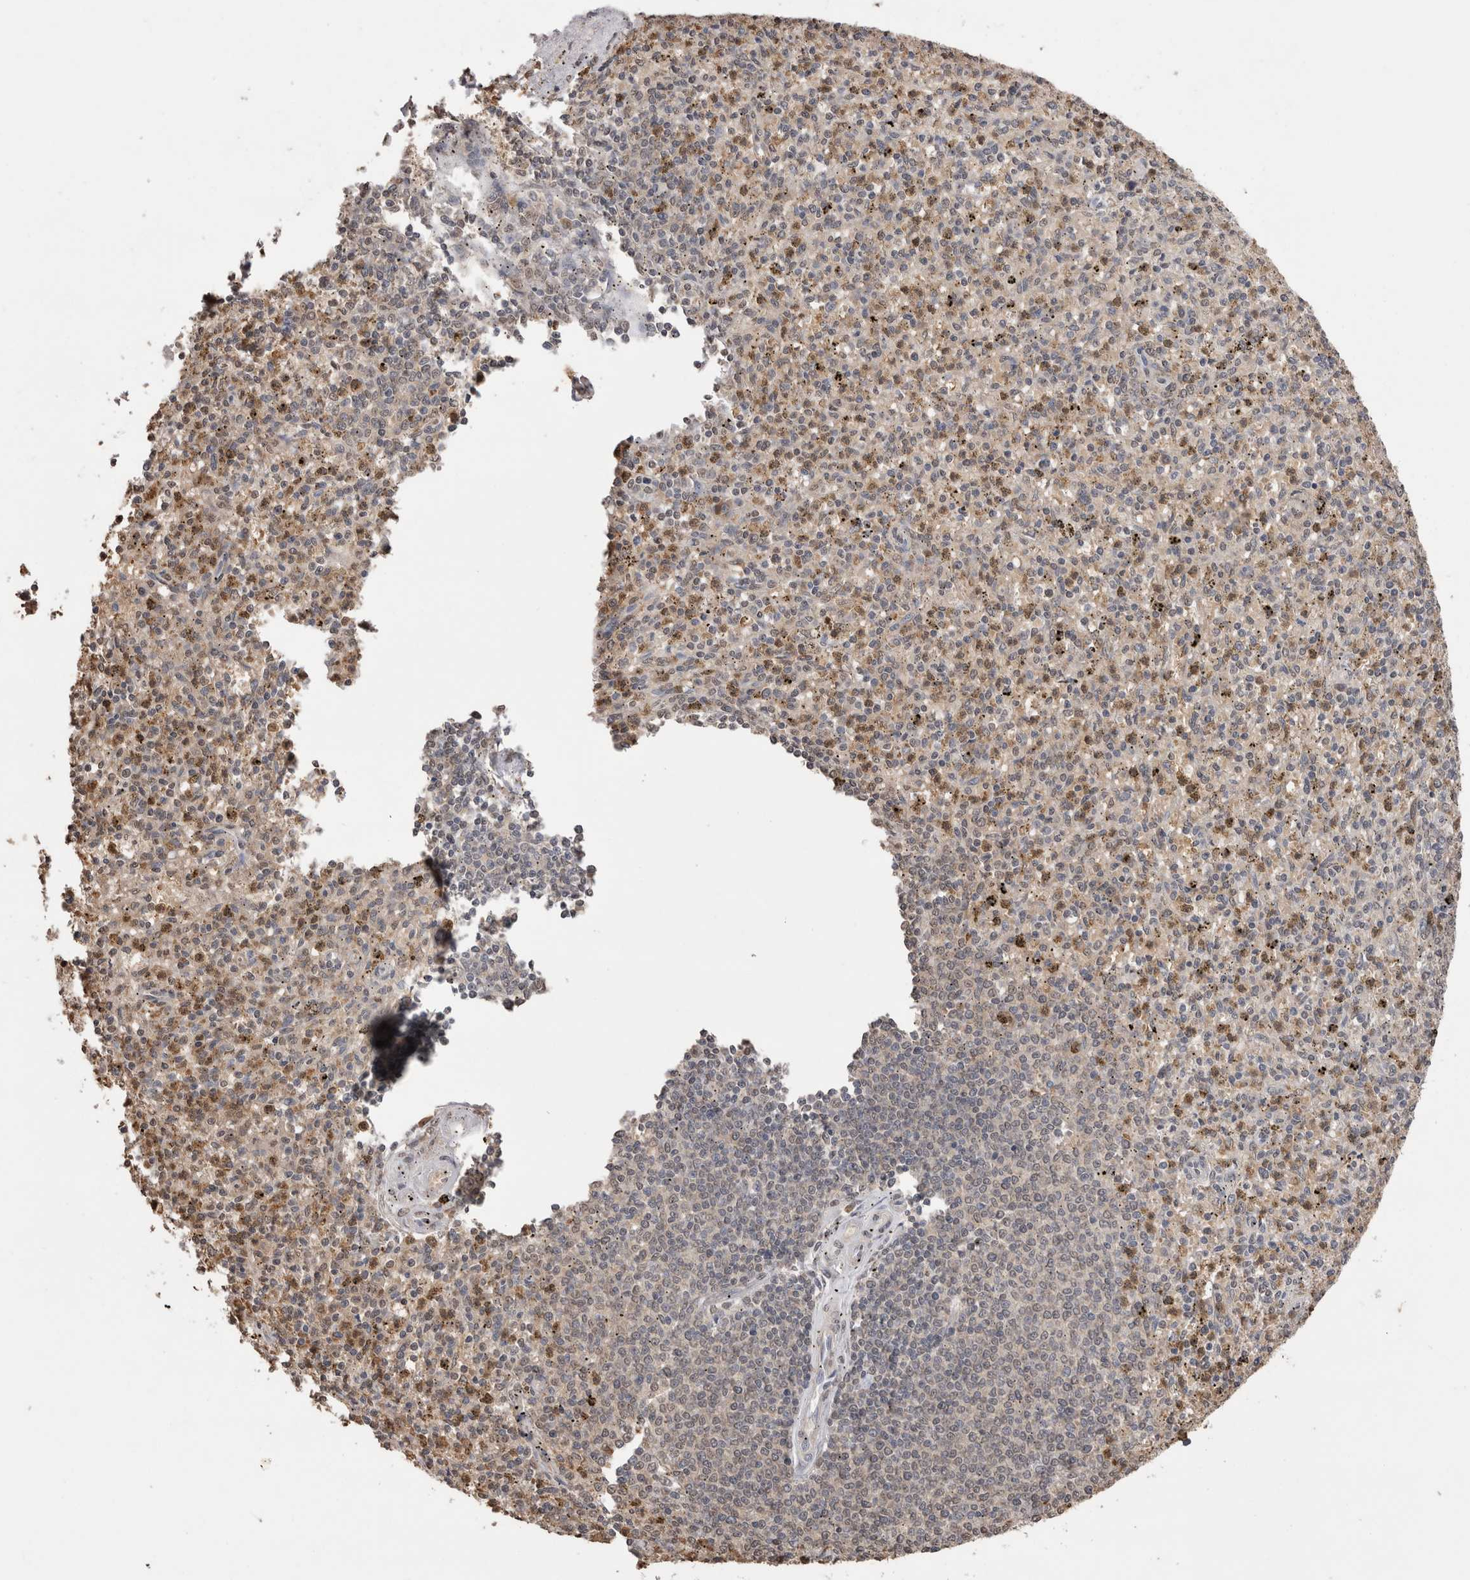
{"staining": {"intensity": "moderate", "quantity": "<25%", "location": "cytoplasmic/membranous,nuclear"}, "tissue": "spleen", "cell_type": "Cells in red pulp", "image_type": "normal", "snomed": [{"axis": "morphology", "description": "Normal tissue, NOS"}, {"axis": "topography", "description": "Spleen"}], "caption": "This histopathology image reveals immunohistochemistry staining of normal spleen, with low moderate cytoplasmic/membranous,nuclear positivity in about <25% of cells in red pulp.", "gene": "GRK5", "patient": {"sex": "male", "age": 72}}